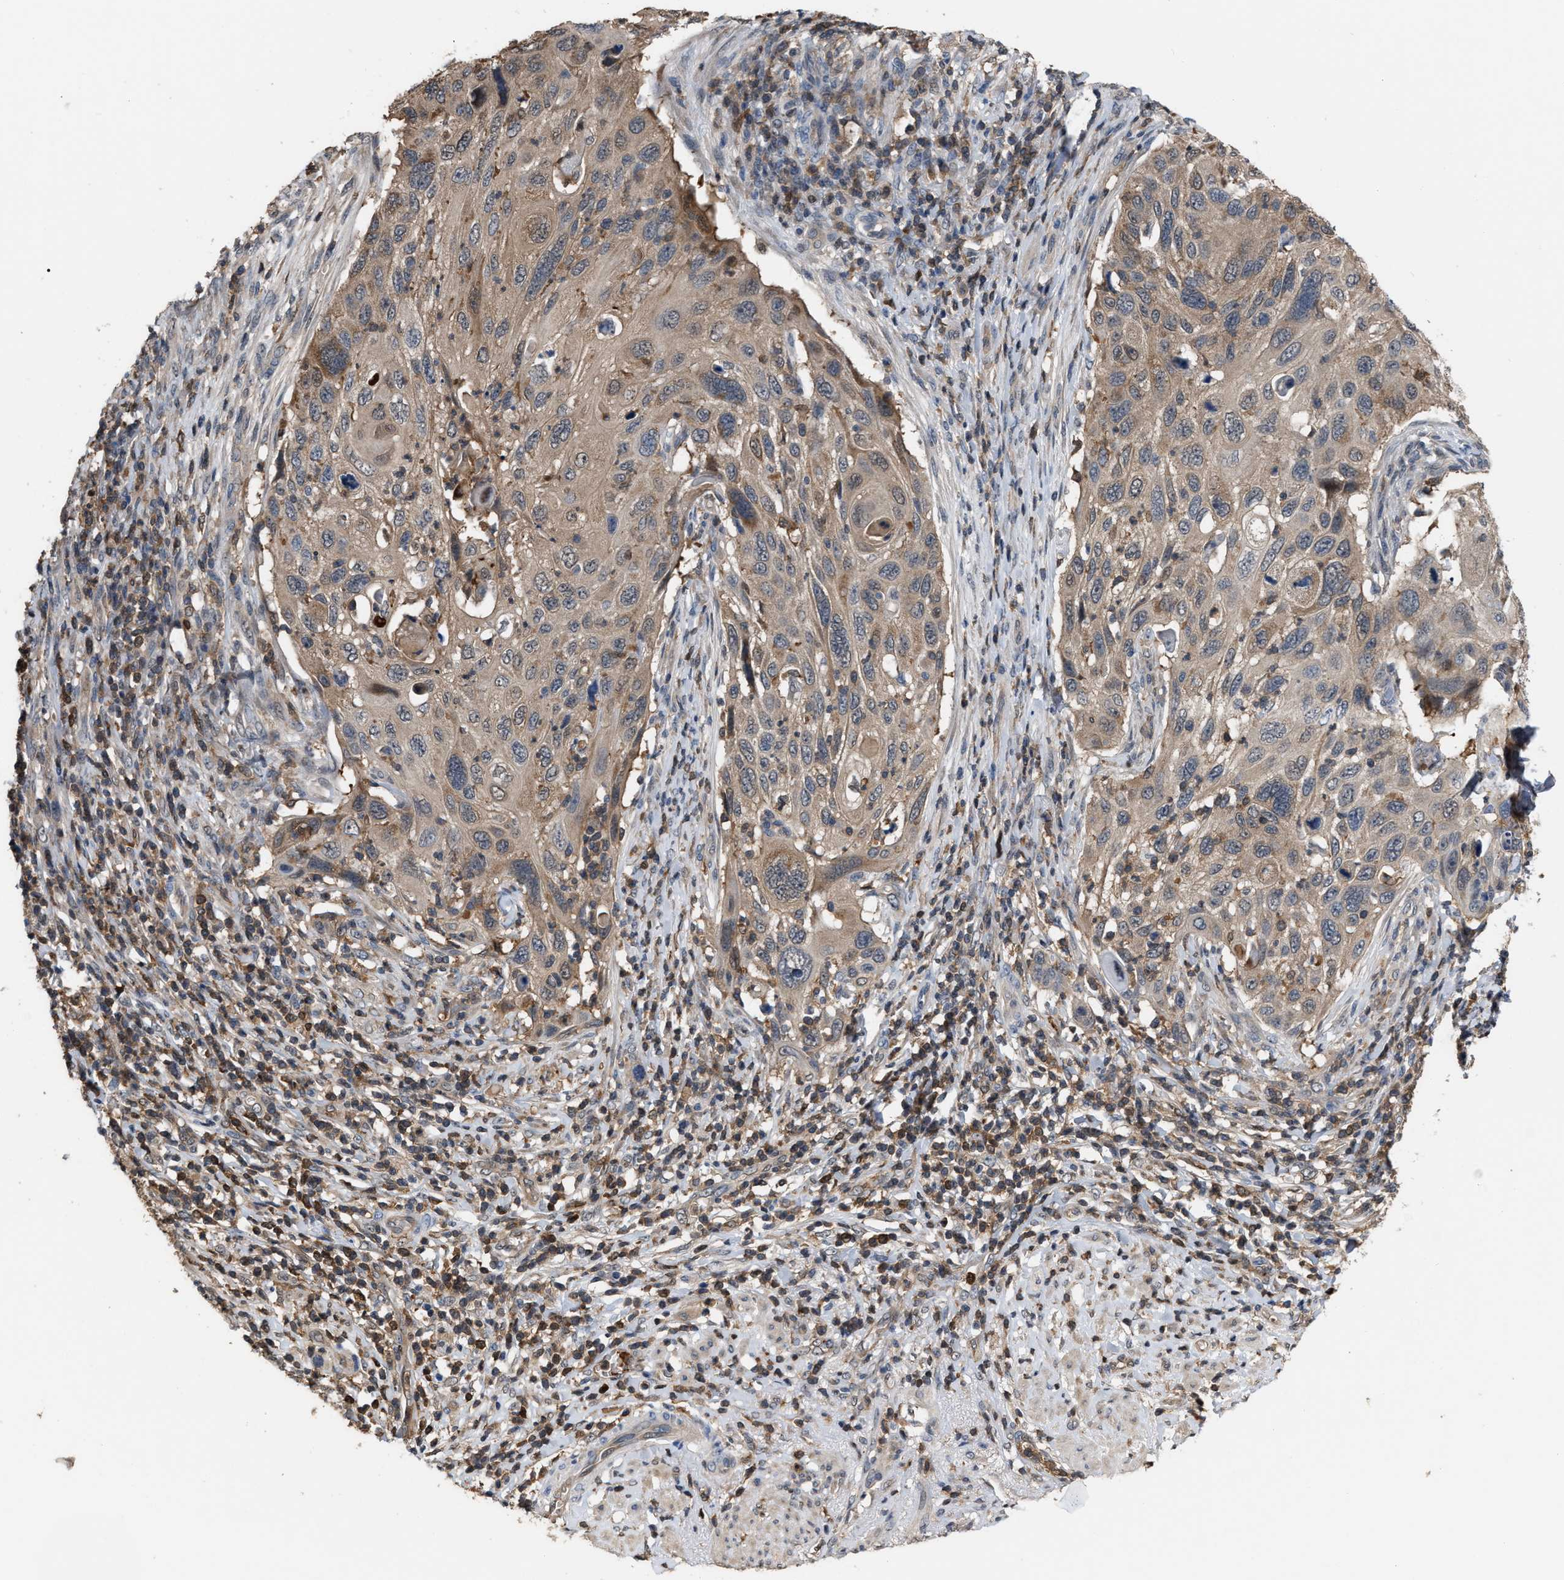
{"staining": {"intensity": "moderate", "quantity": ">75%", "location": "cytoplasmic/membranous"}, "tissue": "cervical cancer", "cell_type": "Tumor cells", "image_type": "cancer", "snomed": [{"axis": "morphology", "description": "Squamous cell carcinoma, NOS"}, {"axis": "topography", "description": "Cervix"}], "caption": "Tumor cells reveal medium levels of moderate cytoplasmic/membranous expression in approximately >75% of cells in cervical cancer (squamous cell carcinoma).", "gene": "MTPN", "patient": {"sex": "female", "age": 70}}